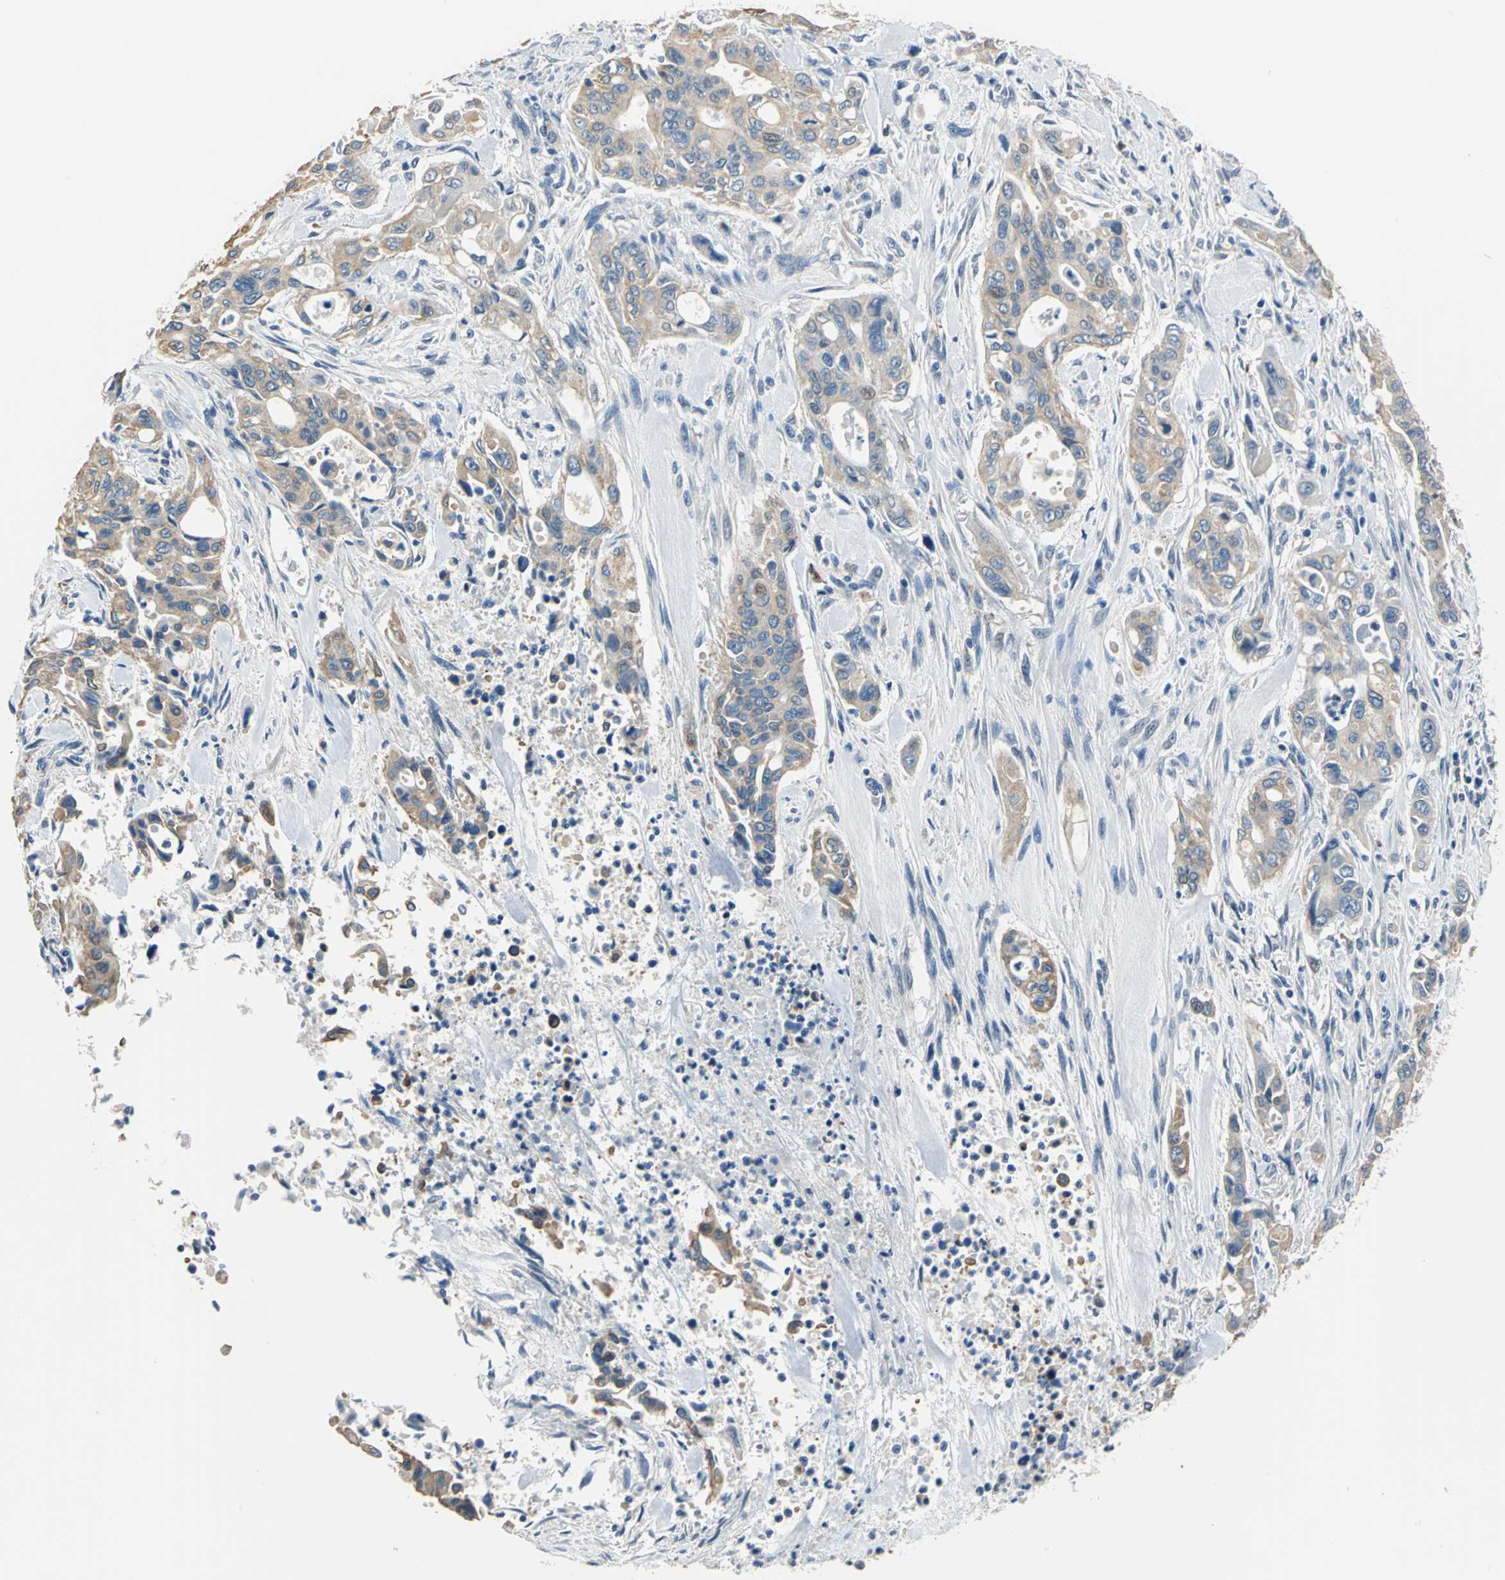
{"staining": {"intensity": "moderate", "quantity": ">75%", "location": "cytoplasmic/membranous"}, "tissue": "pancreatic cancer", "cell_type": "Tumor cells", "image_type": "cancer", "snomed": [{"axis": "morphology", "description": "Adenocarcinoma, NOS"}, {"axis": "topography", "description": "Pancreas"}], "caption": "The photomicrograph demonstrates immunohistochemical staining of pancreatic cancer. There is moderate cytoplasmic/membranous expression is seen in approximately >75% of tumor cells. (DAB (3,3'-diaminobenzidine) IHC, brown staining for protein, blue staining for nuclei).", "gene": "RASD2", "patient": {"sex": "male", "age": 77}}